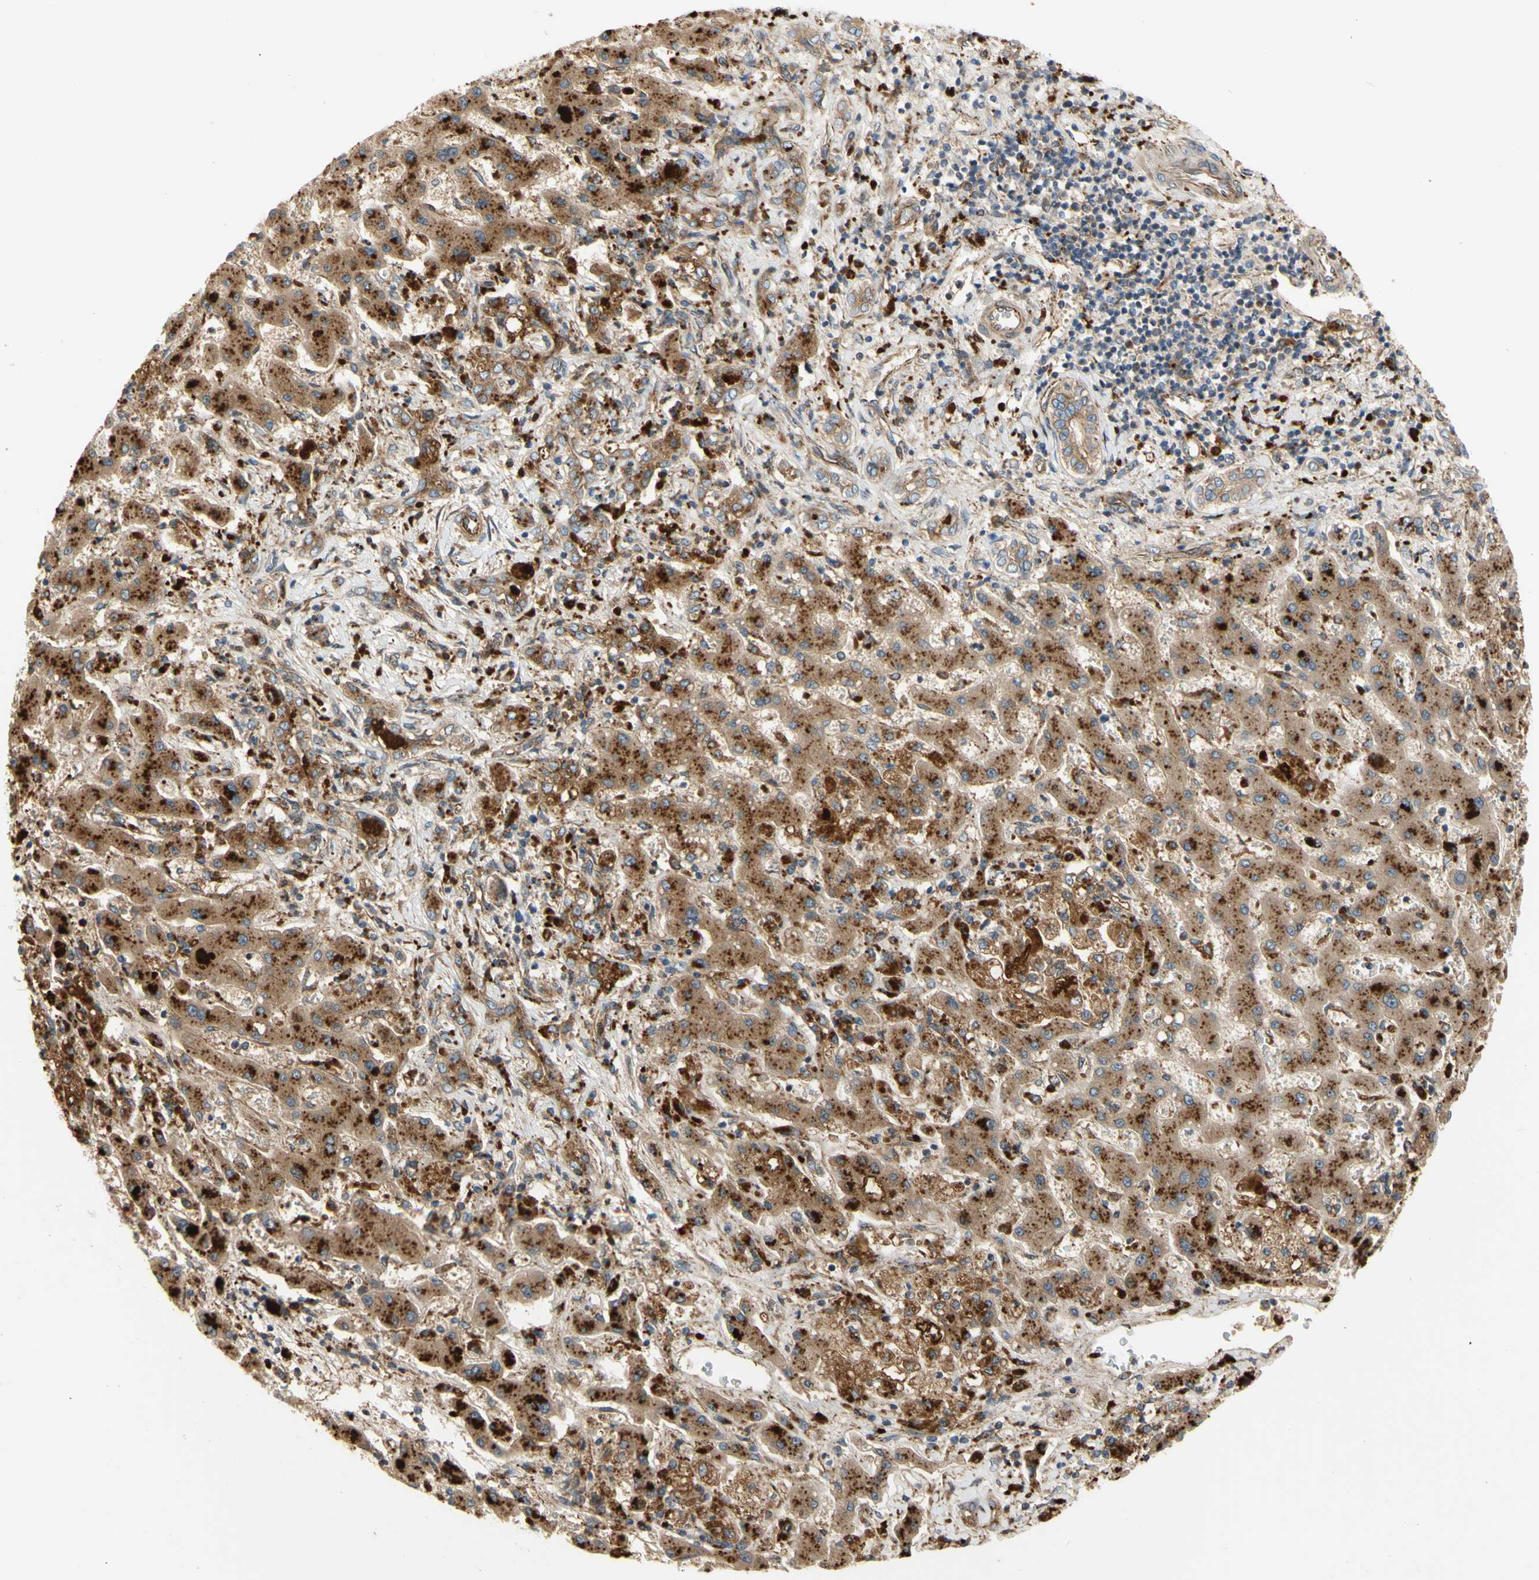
{"staining": {"intensity": "moderate", "quantity": ">75%", "location": "cytoplasmic/membranous"}, "tissue": "liver cancer", "cell_type": "Tumor cells", "image_type": "cancer", "snomed": [{"axis": "morphology", "description": "Cholangiocarcinoma"}, {"axis": "topography", "description": "Liver"}], "caption": "A brown stain highlights moderate cytoplasmic/membranous expression of a protein in human liver cholangiocarcinoma tumor cells. Immunohistochemistry stains the protein of interest in brown and the nuclei are stained blue.", "gene": "TUBG2", "patient": {"sex": "male", "age": 50}}